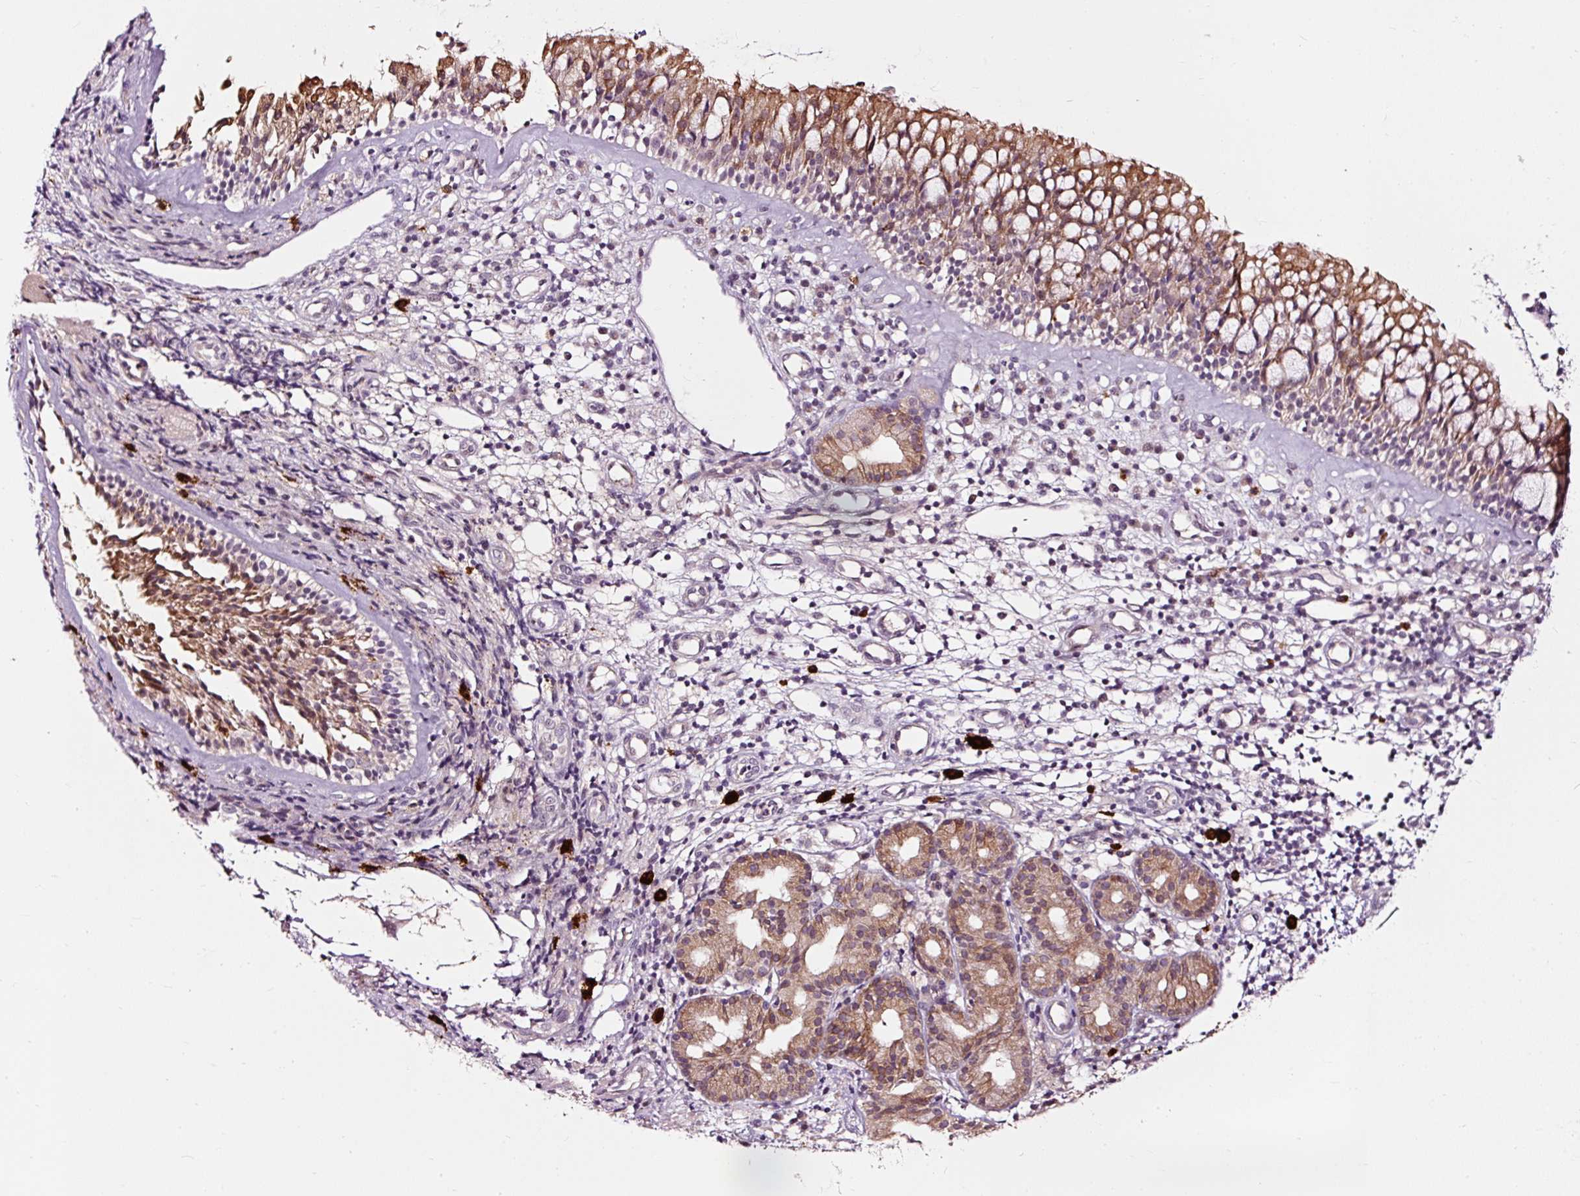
{"staining": {"intensity": "moderate", "quantity": "25%-75%", "location": "cytoplasmic/membranous"}, "tissue": "nasopharynx", "cell_type": "Respiratory epithelial cells", "image_type": "normal", "snomed": [{"axis": "morphology", "description": "Normal tissue, NOS"}, {"axis": "topography", "description": "Nasopharynx"}], "caption": "Immunohistochemistry photomicrograph of normal nasopharynx: nasopharynx stained using immunohistochemistry (IHC) displays medium levels of moderate protein expression localized specifically in the cytoplasmic/membranous of respiratory epithelial cells, appearing as a cytoplasmic/membranous brown color.", "gene": "UTP14A", "patient": {"sex": "female", "age": 62}}